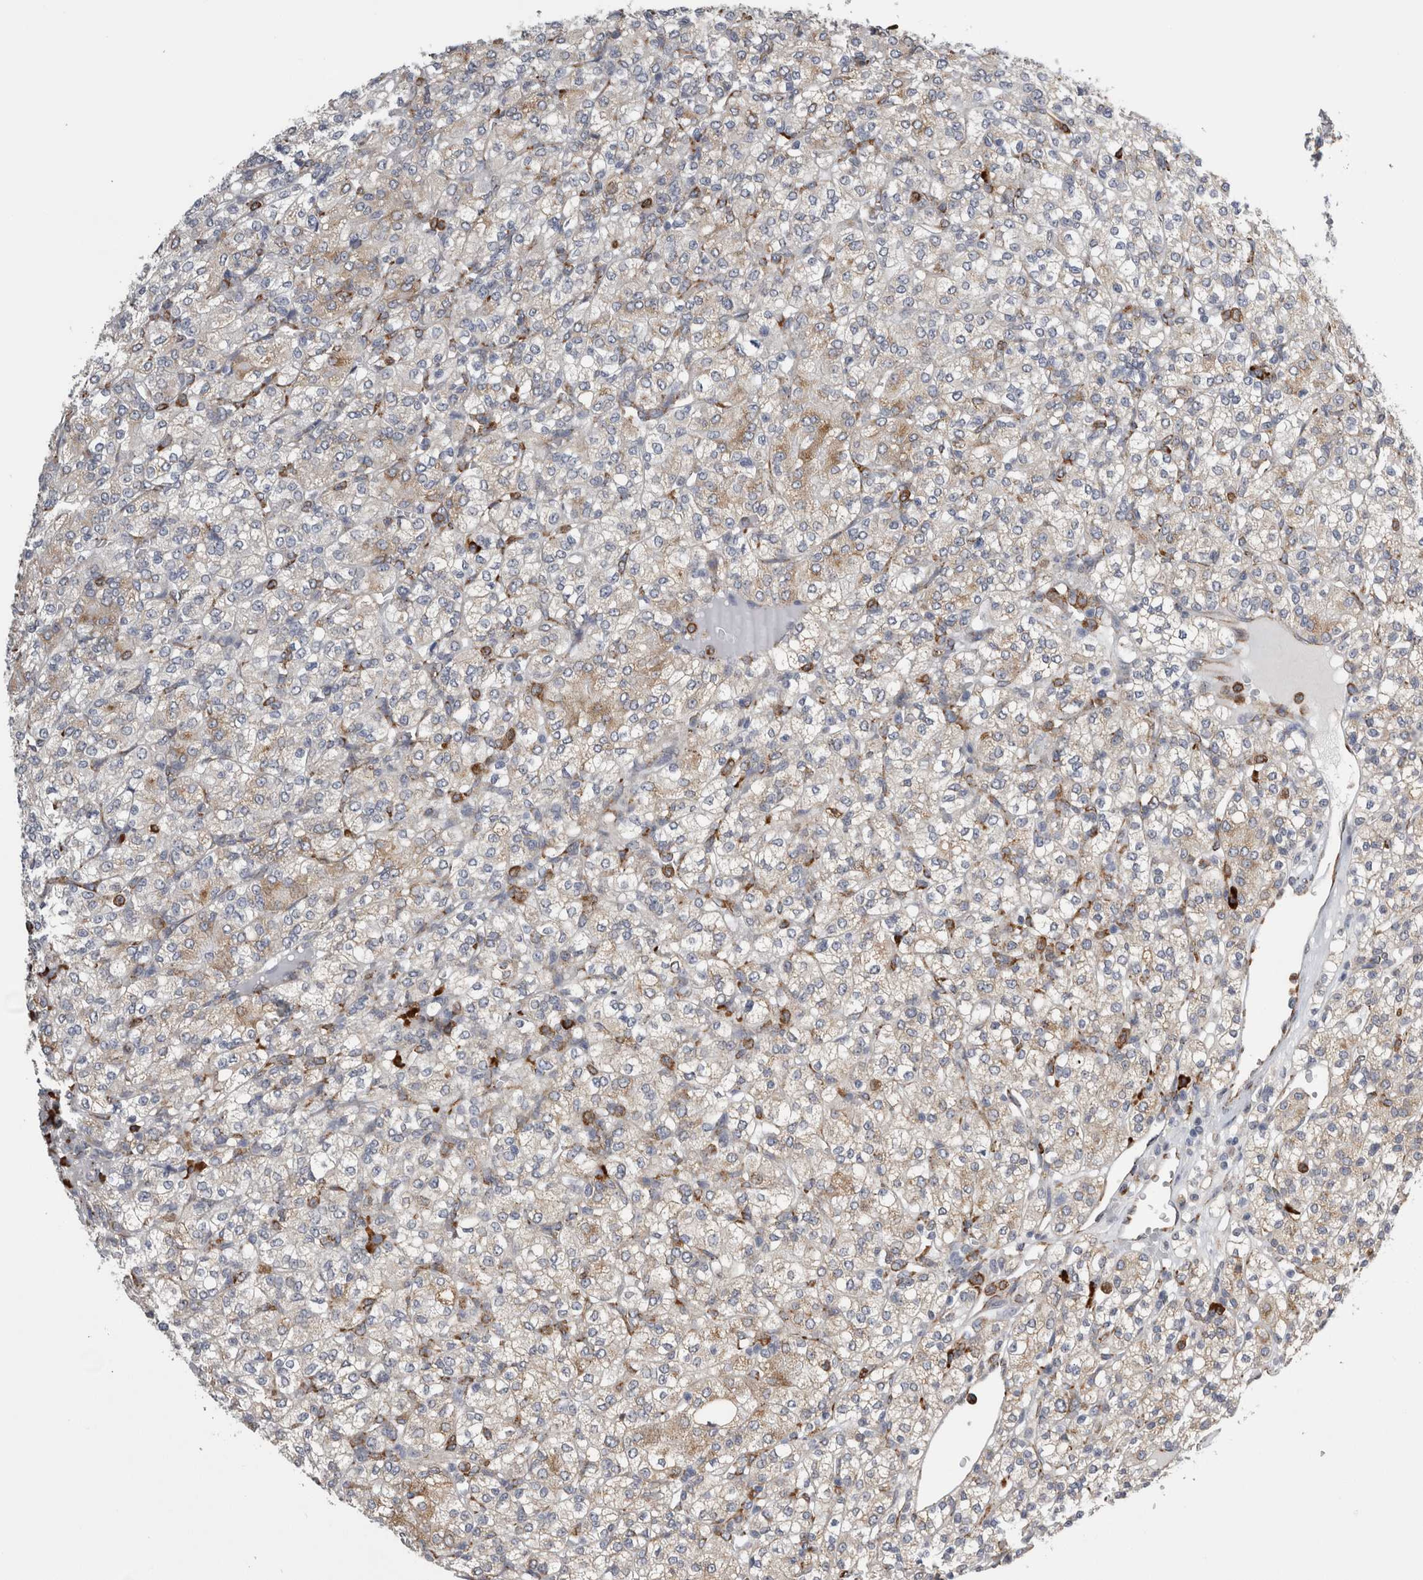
{"staining": {"intensity": "weak", "quantity": "25%-75%", "location": "cytoplasmic/membranous"}, "tissue": "renal cancer", "cell_type": "Tumor cells", "image_type": "cancer", "snomed": [{"axis": "morphology", "description": "Adenocarcinoma, NOS"}, {"axis": "topography", "description": "Kidney"}], "caption": "Immunohistochemistry (IHC) image of human renal cancer stained for a protein (brown), which reveals low levels of weak cytoplasmic/membranous positivity in approximately 25%-75% of tumor cells.", "gene": "FHIP2B", "patient": {"sex": "male", "age": 77}}